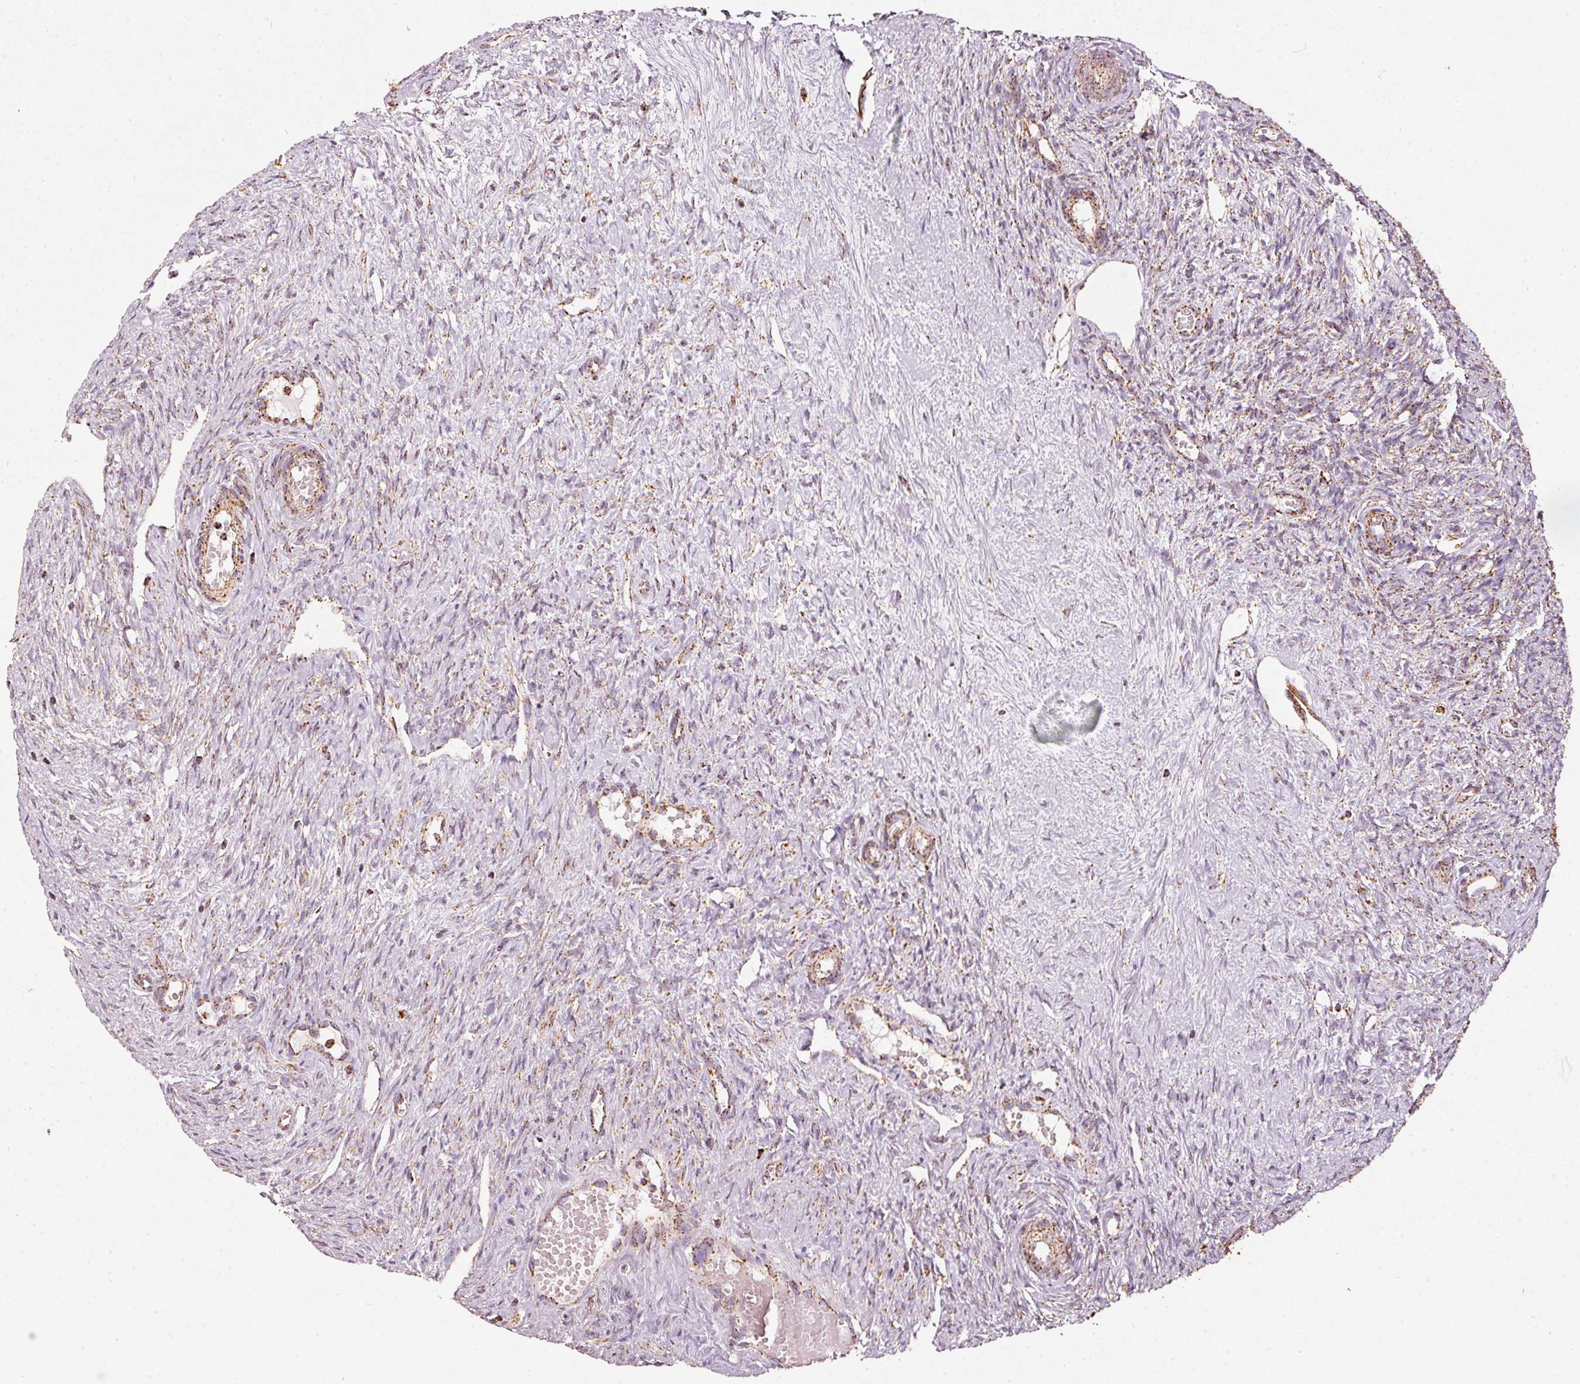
{"staining": {"intensity": "moderate", "quantity": ">75%", "location": "cytoplasmic/membranous"}, "tissue": "ovary", "cell_type": "Ovarian stroma cells", "image_type": "normal", "snomed": [{"axis": "morphology", "description": "Normal tissue, NOS"}, {"axis": "topography", "description": "Ovary"}], "caption": "Immunohistochemical staining of normal ovary demonstrates moderate cytoplasmic/membranous protein positivity in about >75% of ovarian stroma cells.", "gene": "UQCRC1", "patient": {"sex": "female", "age": 51}}